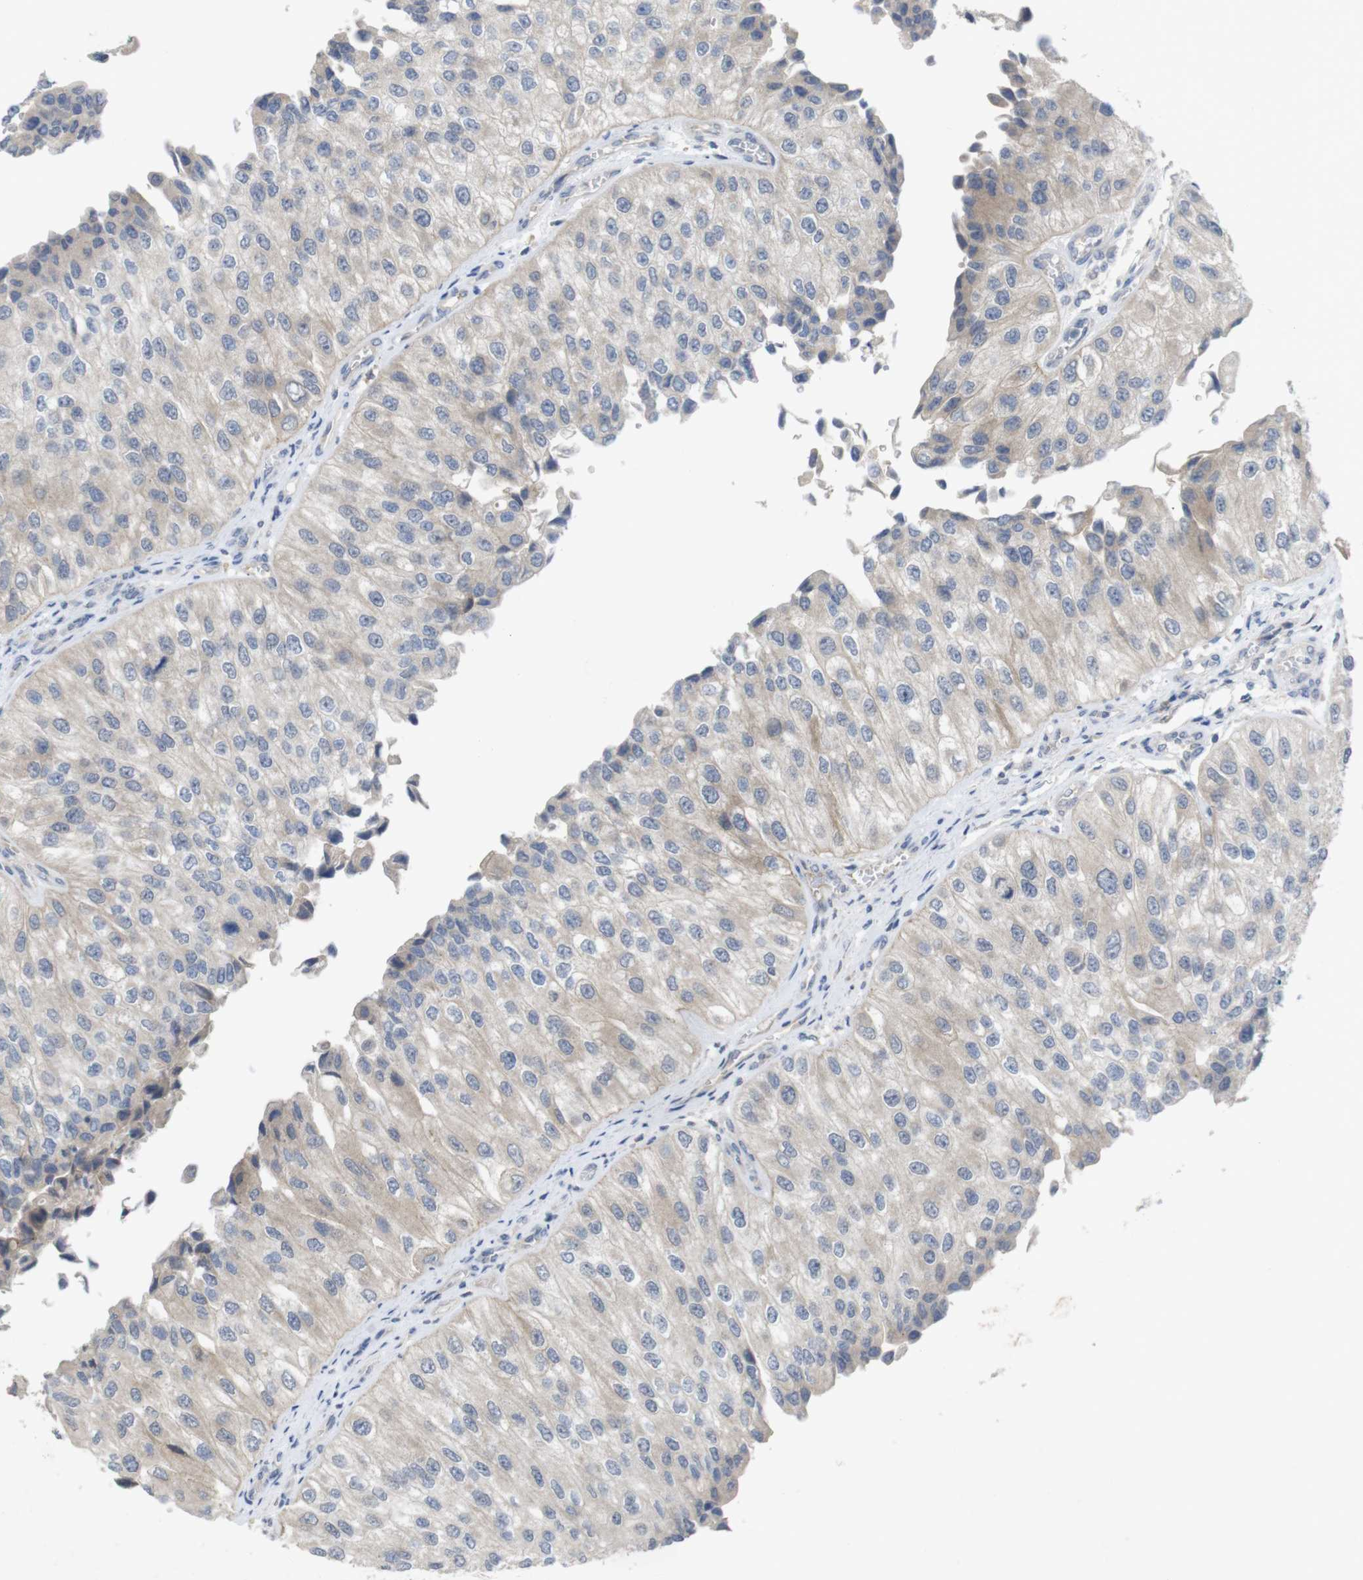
{"staining": {"intensity": "weak", "quantity": "<25%", "location": "cytoplasmic/membranous"}, "tissue": "urothelial cancer", "cell_type": "Tumor cells", "image_type": "cancer", "snomed": [{"axis": "morphology", "description": "Urothelial carcinoma, High grade"}, {"axis": "topography", "description": "Kidney"}, {"axis": "topography", "description": "Urinary bladder"}], "caption": "Tumor cells are negative for protein expression in human urothelial carcinoma (high-grade). The staining is performed using DAB brown chromogen with nuclei counter-stained in using hematoxylin.", "gene": "BCAR3", "patient": {"sex": "male", "age": 77}}